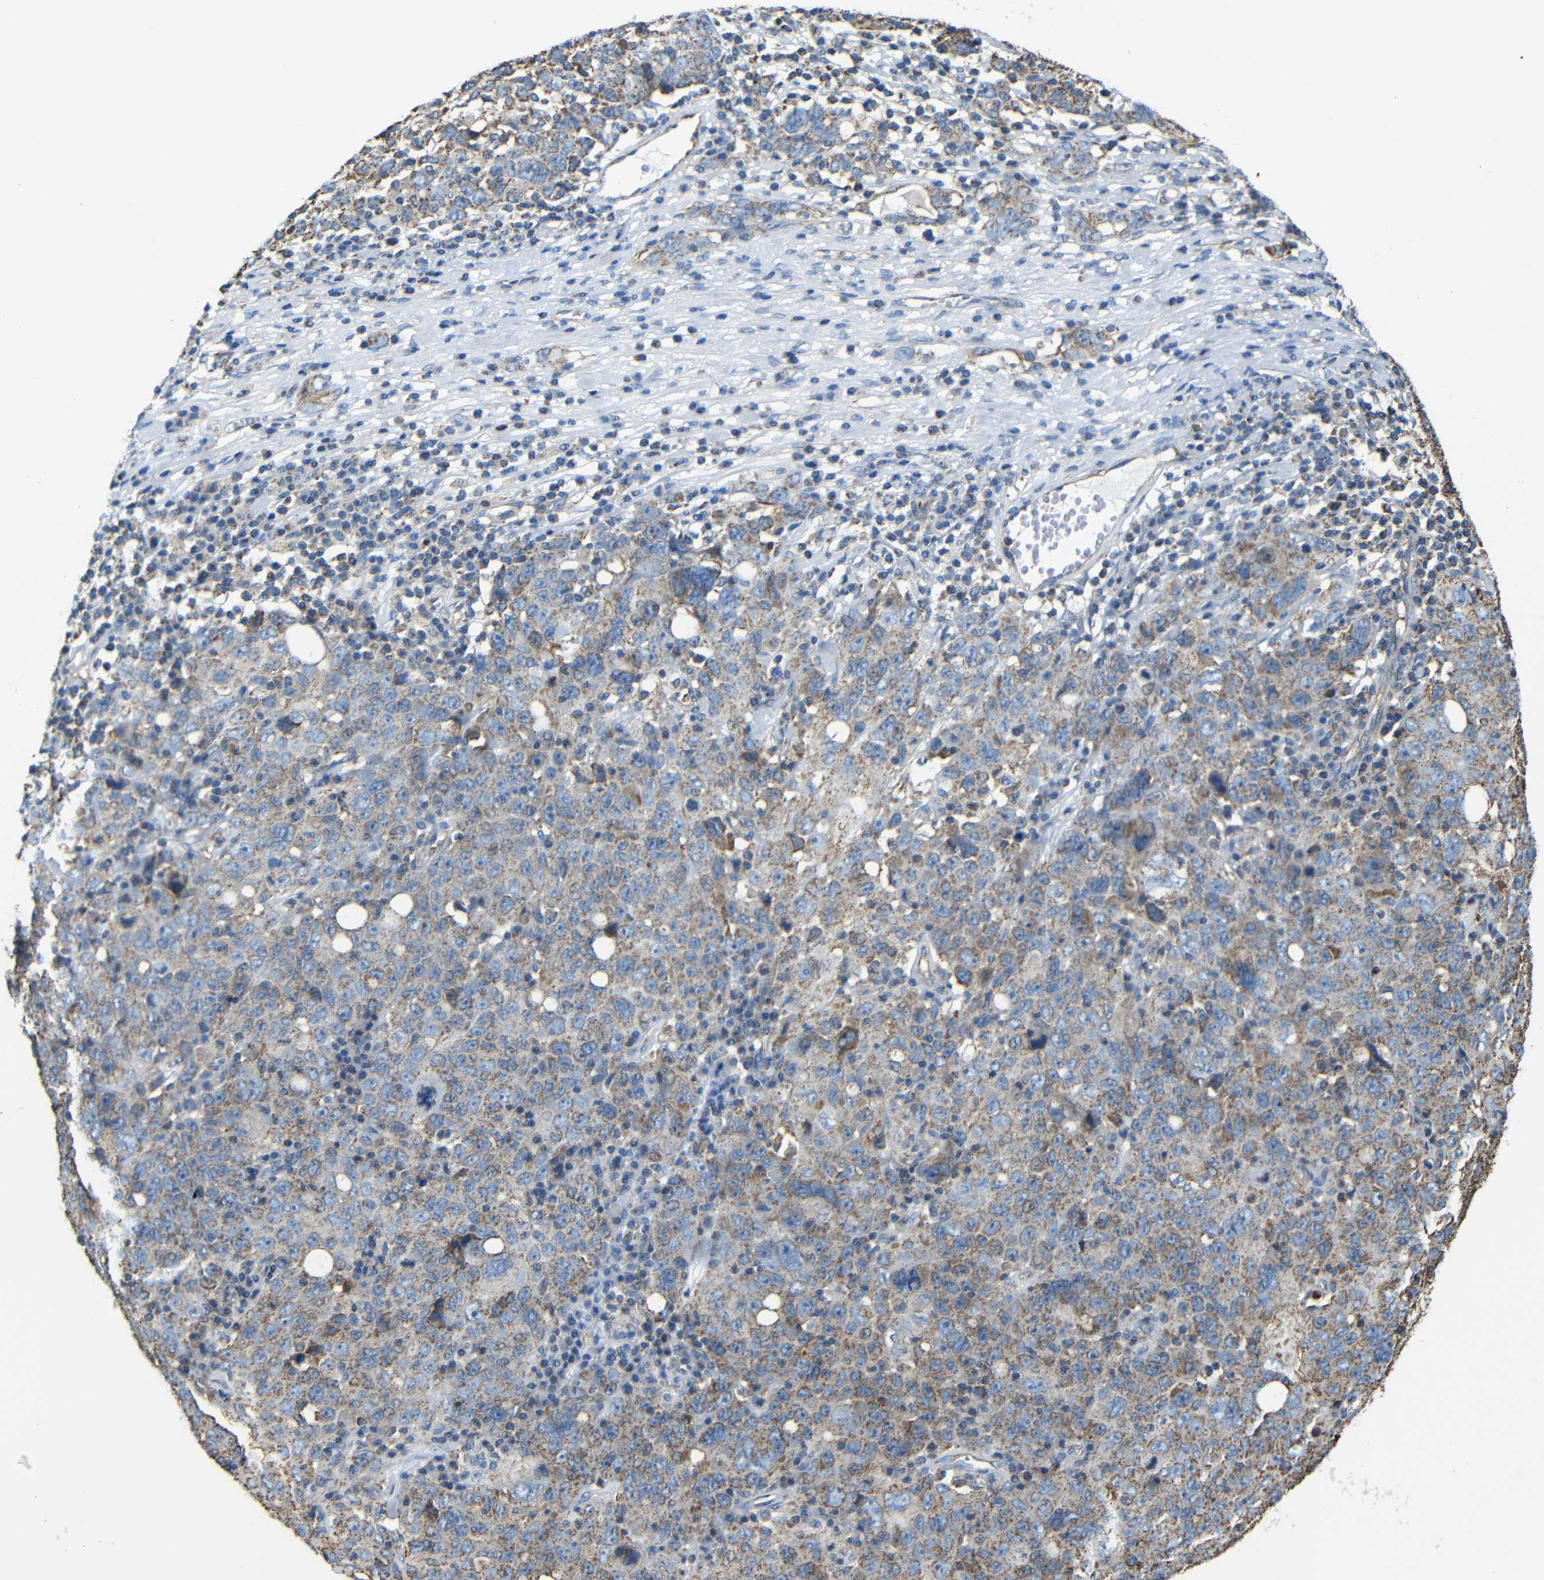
{"staining": {"intensity": "moderate", "quantity": ">75%", "location": "cytoplasmic/membranous"}, "tissue": "ovarian cancer", "cell_type": "Tumor cells", "image_type": "cancer", "snomed": [{"axis": "morphology", "description": "Carcinoma, endometroid"}, {"axis": "topography", "description": "Ovary"}], "caption": "Immunohistochemistry photomicrograph of neoplastic tissue: ovarian cancer (endometroid carcinoma) stained using IHC shows medium levels of moderate protein expression localized specifically in the cytoplasmic/membranous of tumor cells, appearing as a cytoplasmic/membranous brown color.", "gene": "INTS6L", "patient": {"sex": "female", "age": 62}}